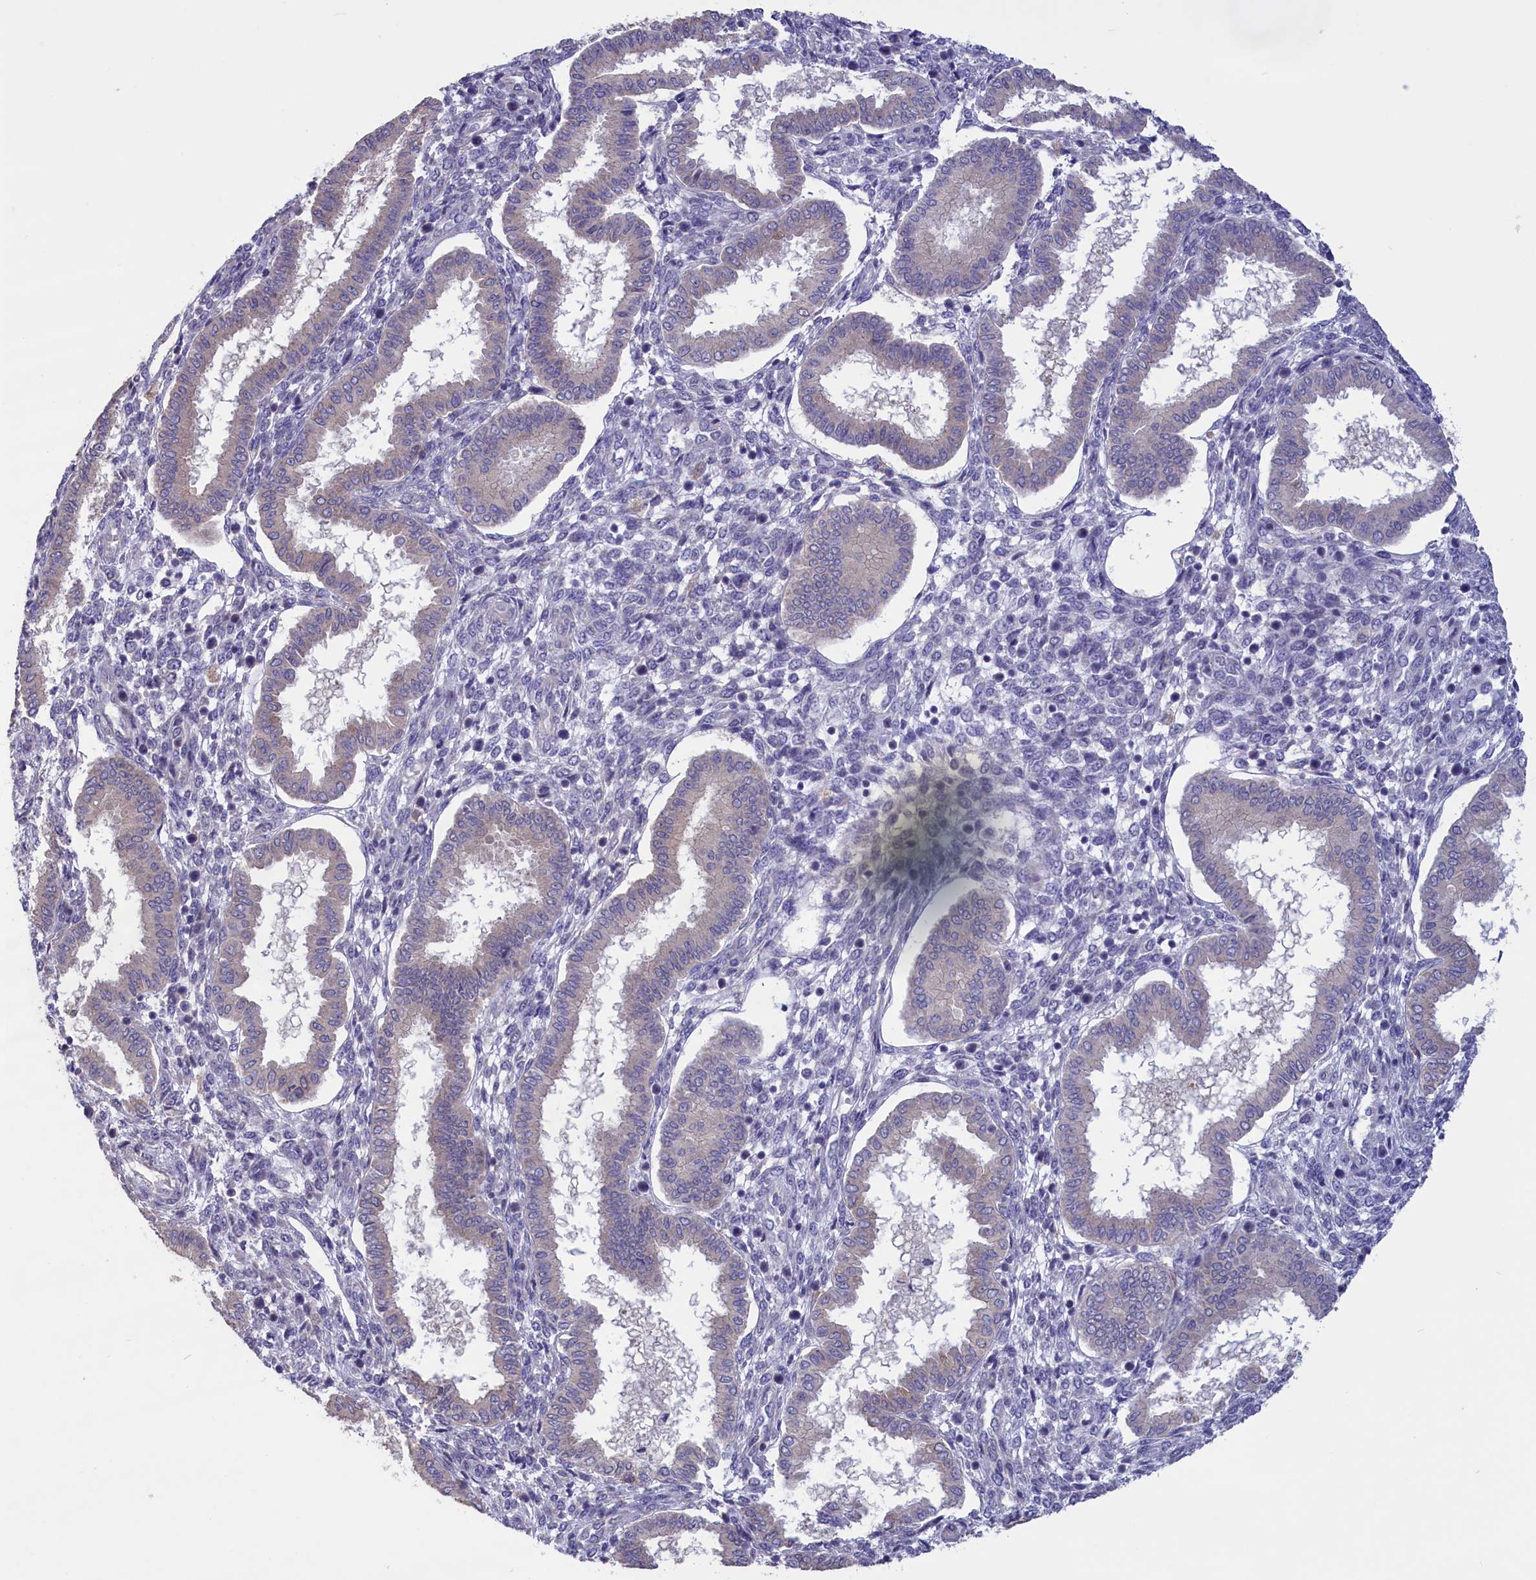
{"staining": {"intensity": "negative", "quantity": "none", "location": "none"}, "tissue": "endometrium", "cell_type": "Cells in endometrial stroma", "image_type": "normal", "snomed": [{"axis": "morphology", "description": "Normal tissue, NOS"}, {"axis": "topography", "description": "Endometrium"}], "caption": "High power microscopy photomicrograph of an immunohistochemistry (IHC) image of normal endometrium, revealing no significant staining in cells in endometrial stroma.", "gene": "CYP2U1", "patient": {"sex": "female", "age": 24}}